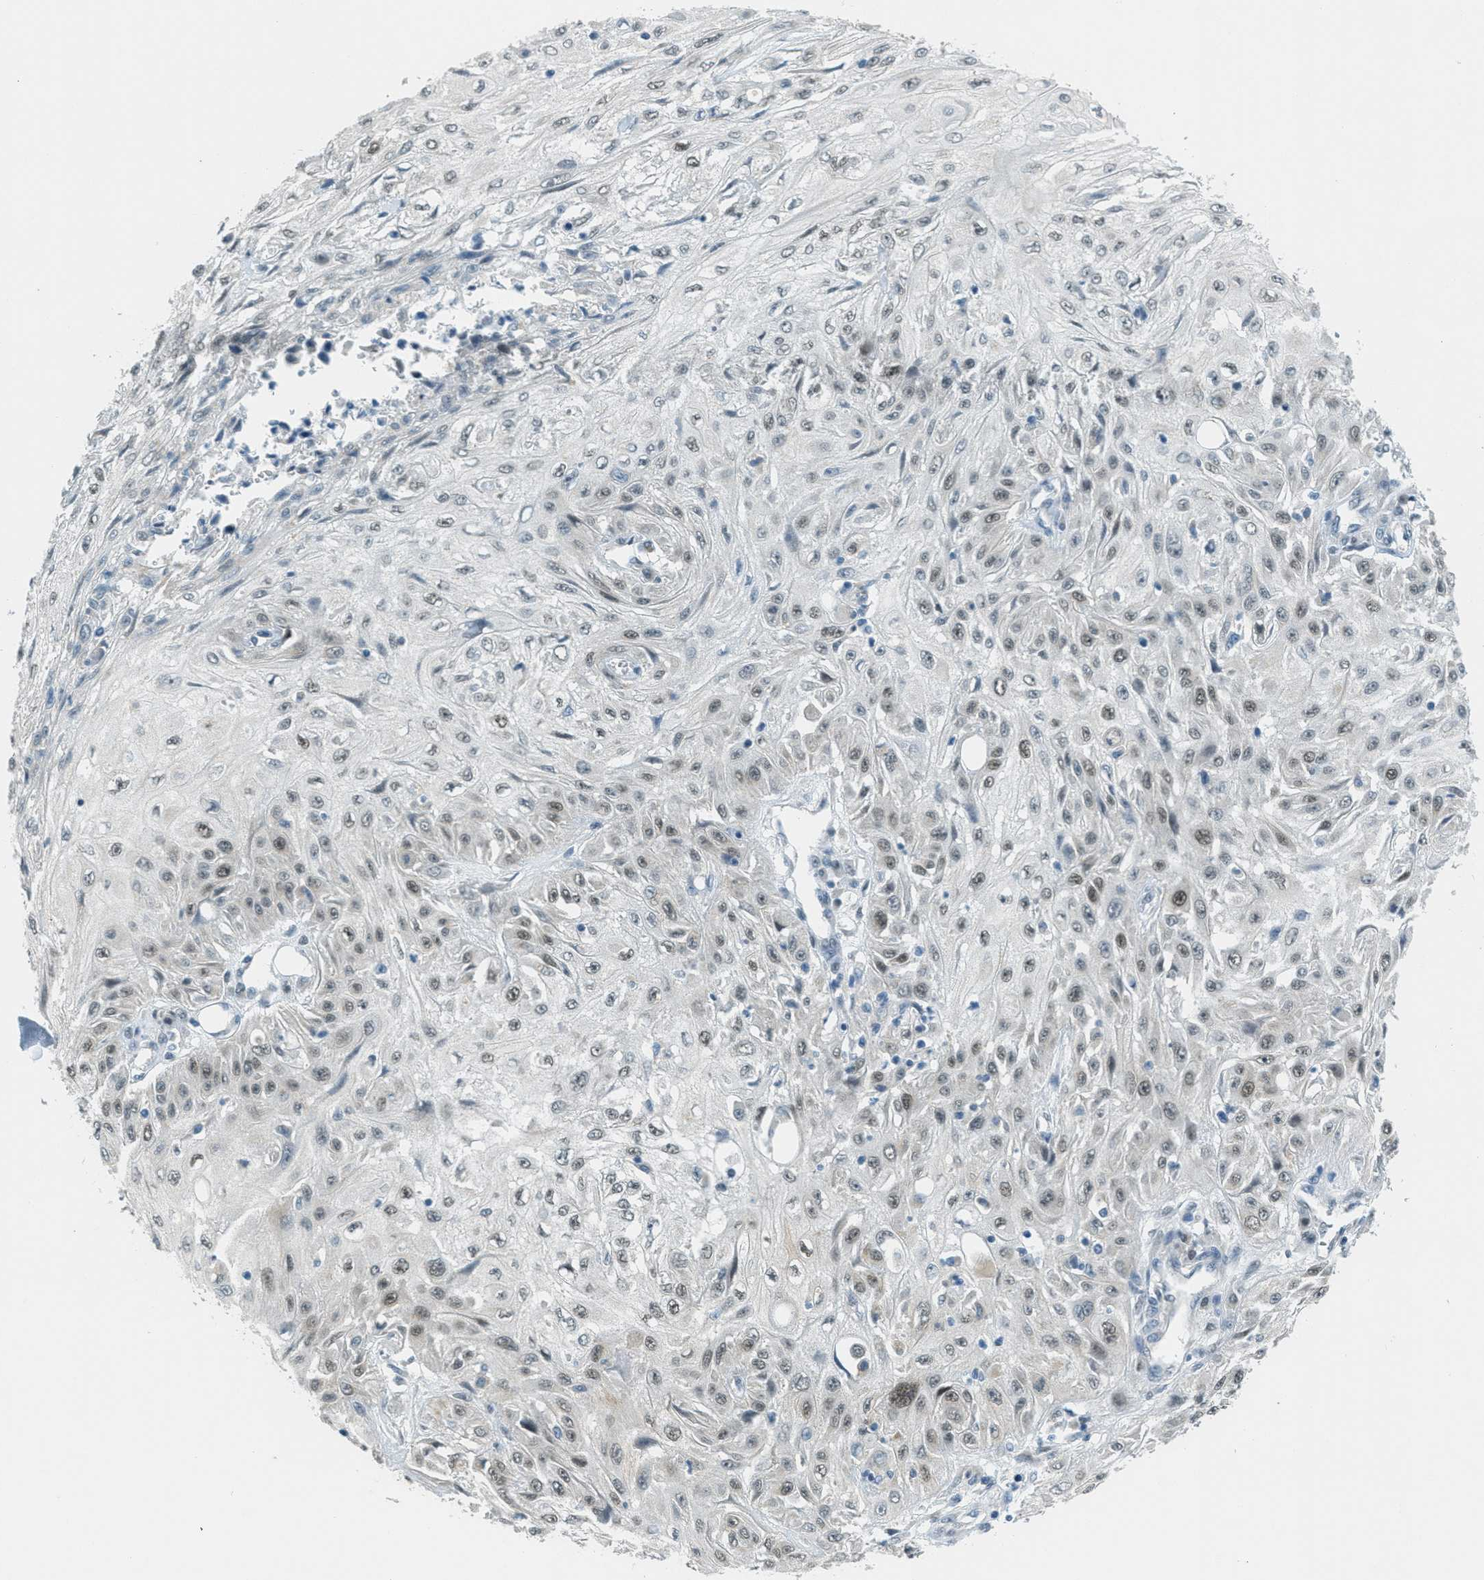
{"staining": {"intensity": "weak", "quantity": "25%-75%", "location": "nuclear"}, "tissue": "skin cancer", "cell_type": "Tumor cells", "image_type": "cancer", "snomed": [{"axis": "morphology", "description": "Squamous cell carcinoma, NOS"}, {"axis": "topography", "description": "Skin"}], "caption": "Immunohistochemical staining of skin cancer demonstrates low levels of weak nuclear protein staining in about 25%-75% of tumor cells.", "gene": "TCF3", "patient": {"sex": "male", "age": 75}}